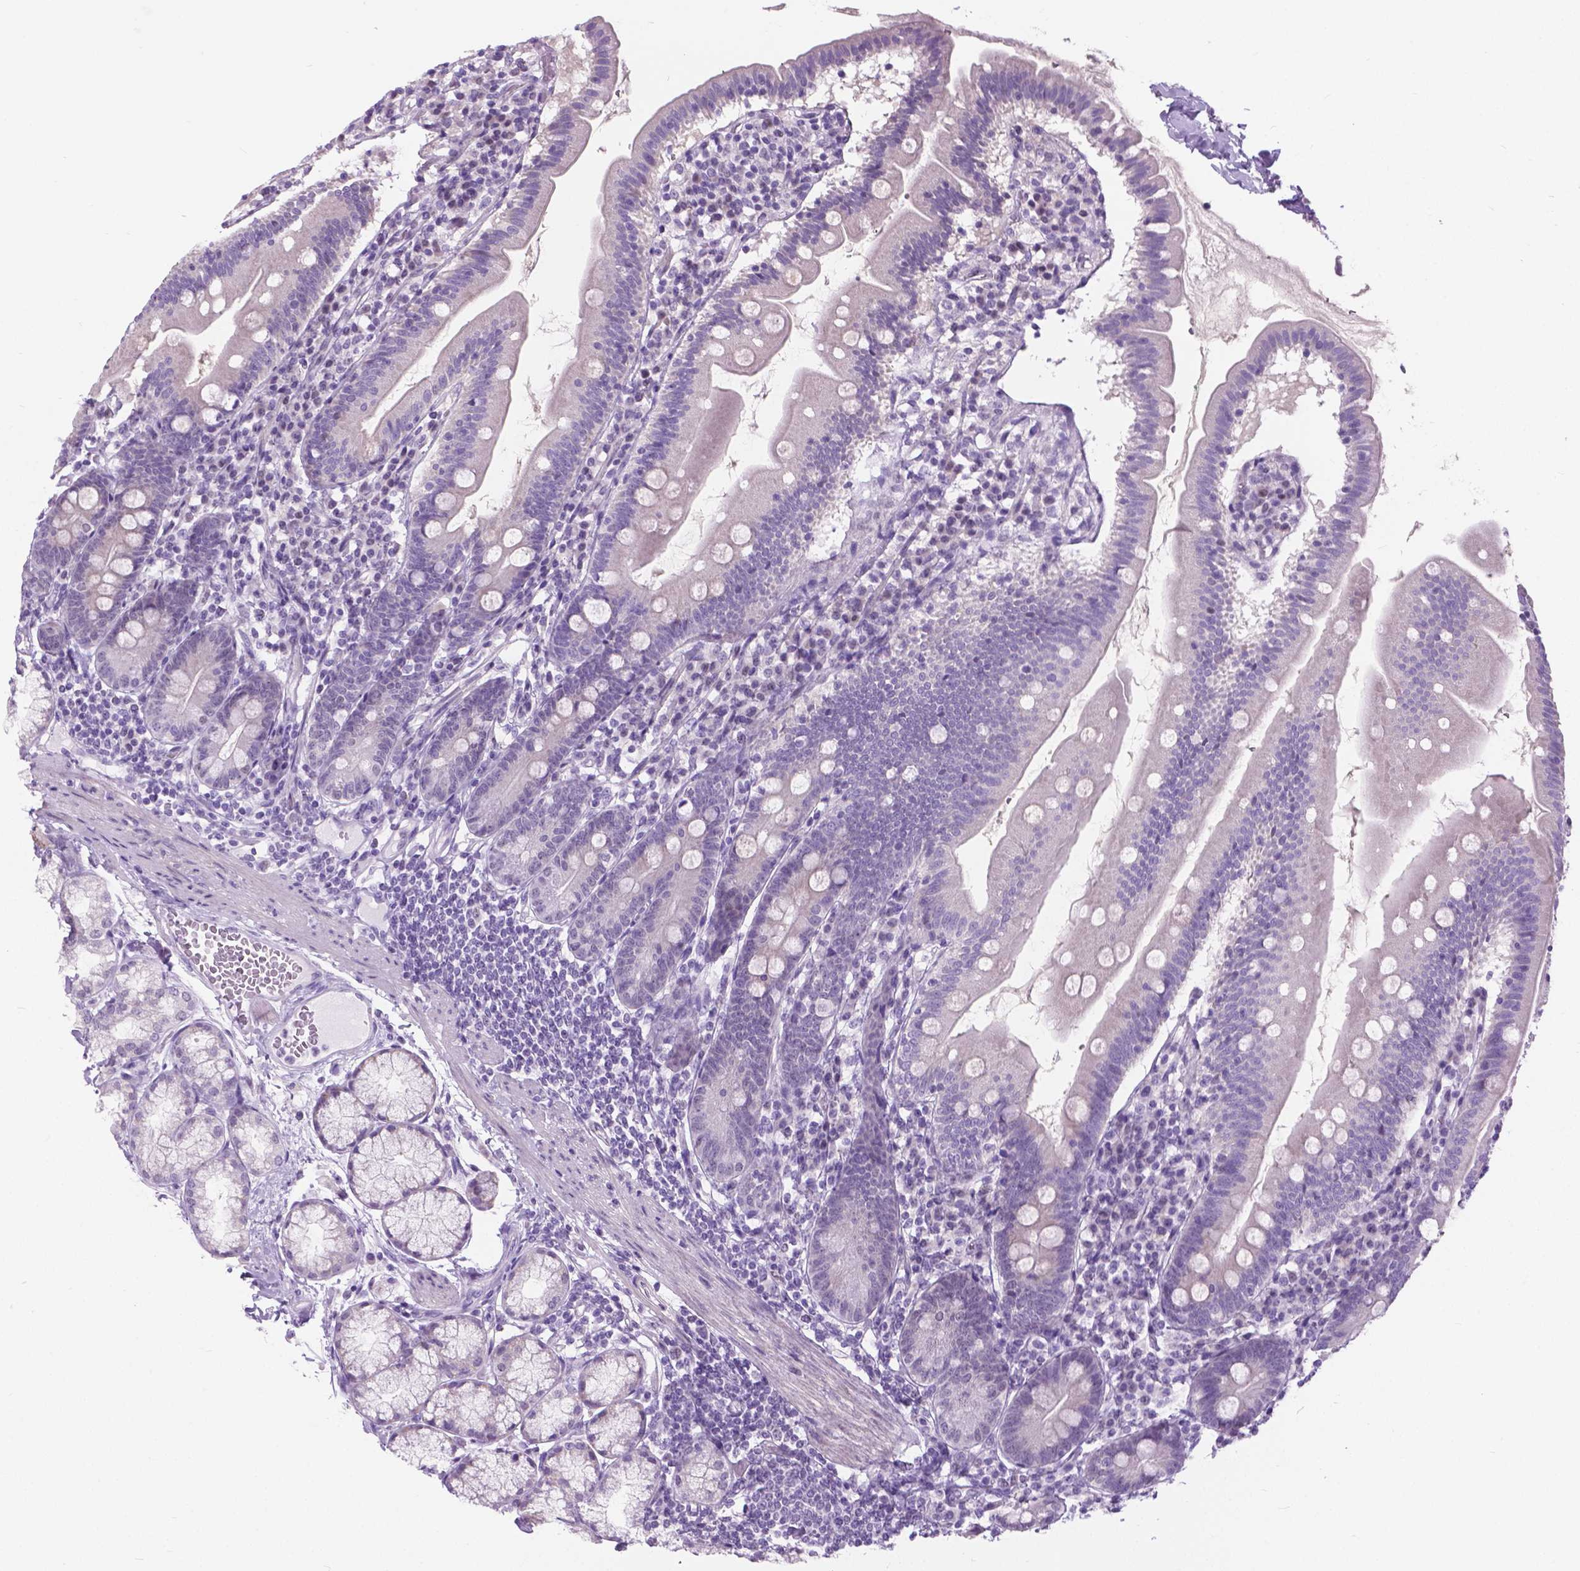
{"staining": {"intensity": "negative", "quantity": "none", "location": "none"}, "tissue": "duodenum", "cell_type": "Glandular cells", "image_type": "normal", "snomed": [{"axis": "morphology", "description": "Normal tissue, NOS"}, {"axis": "topography", "description": "Duodenum"}], "caption": "Glandular cells show no significant positivity in benign duodenum. (DAB immunohistochemistry, high magnification).", "gene": "APCDD1L", "patient": {"sex": "female", "age": 67}}